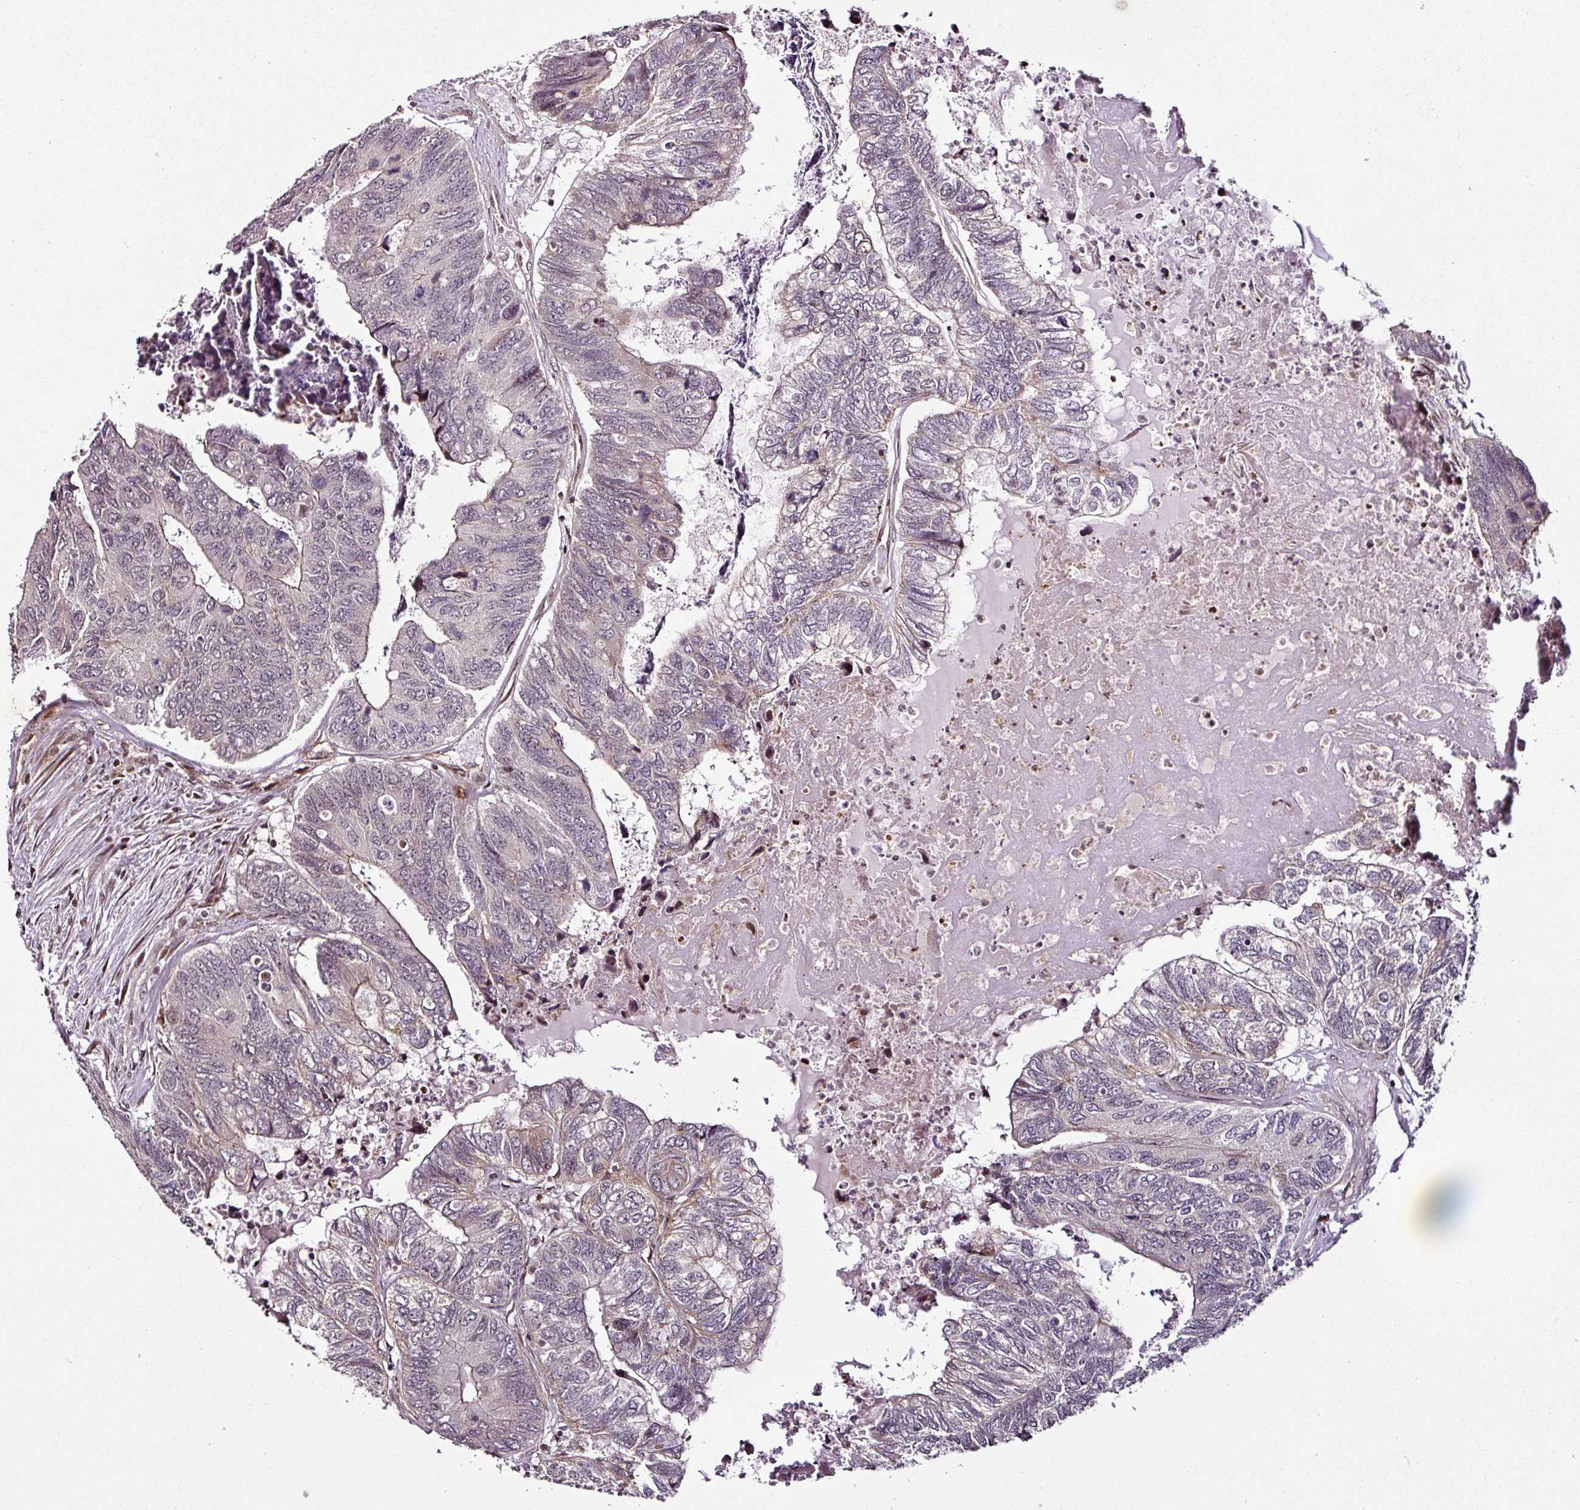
{"staining": {"intensity": "negative", "quantity": "none", "location": "none"}, "tissue": "colorectal cancer", "cell_type": "Tumor cells", "image_type": "cancer", "snomed": [{"axis": "morphology", "description": "Adenocarcinoma, NOS"}, {"axis": "topography", "description": "Colon"}], "caption": "Tumor cells show no significant staining in colorectal adenocarcinoma. (DAB immunohistochemistry visualized using brightfield microscopy, high magnification).", "gene": "COPRS", "patient": {"sex": "female", "age": 67}}